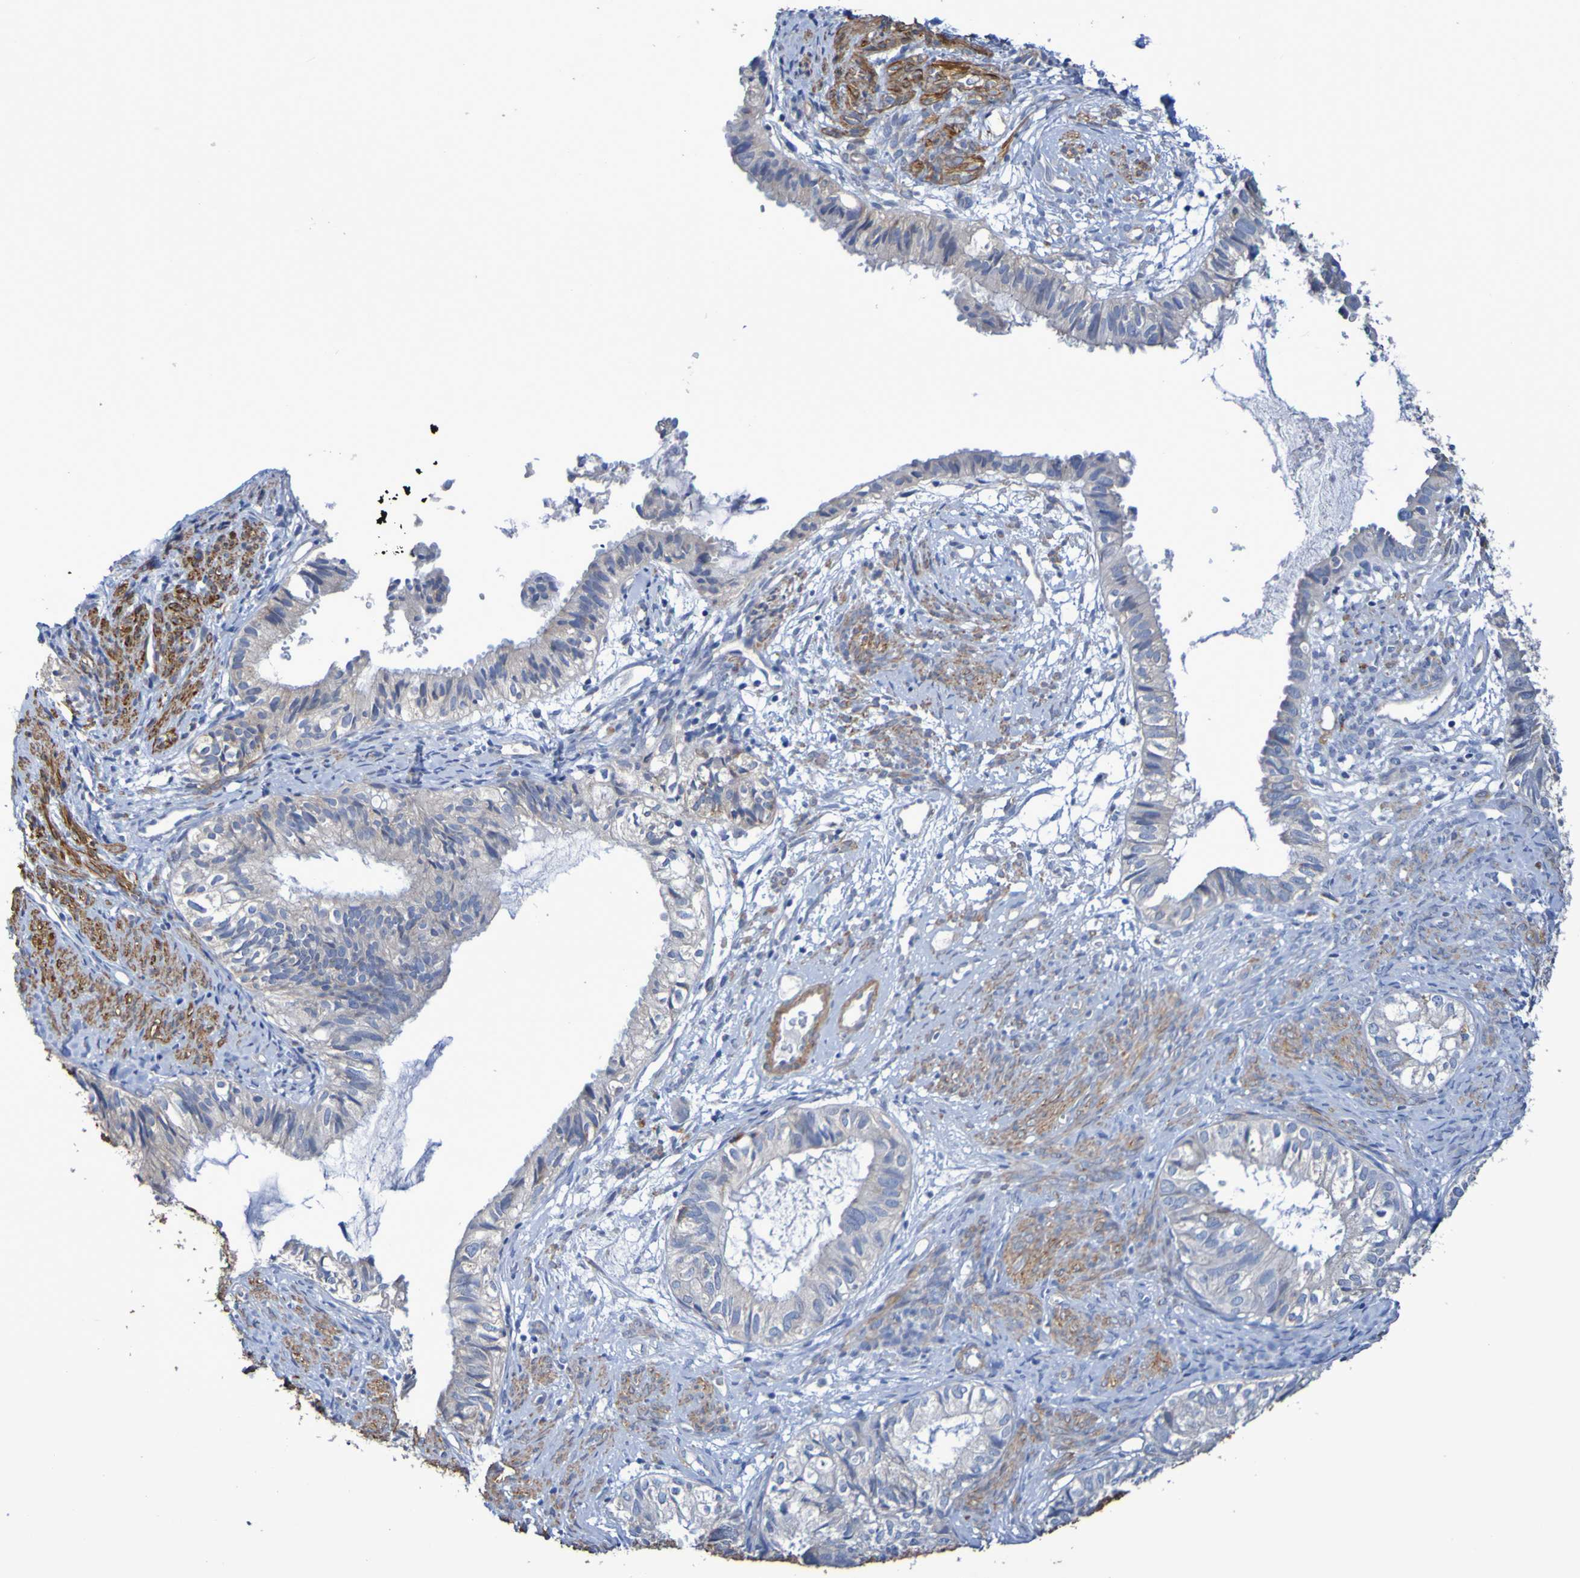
{"staining": {"intensity": "negative", "quantity": "none", "location": "none"}, "tissue": "cervical cancer", "cell_type": "Tumor cells", "image_type": "cancer", "snomed": [{"axis": "morphology", "description": "Normal tissue, NOS"}, {"axis": "morphology", "description": "Adenocarcinoma, NOS"}, {"axis": "topography", "description": "Cervix"}, {"axis": "topography", "description": "Endometrium"}], "caption": "The immunohistochemistry (IHC) image has no significant expression in tumor cells of cervical cancer (adenocarcinoma) tissue. (IHC, brightfield microscopy, high magnification).", "gene": "SRPRB", "patient": {"sex": "female", "age": 86}}